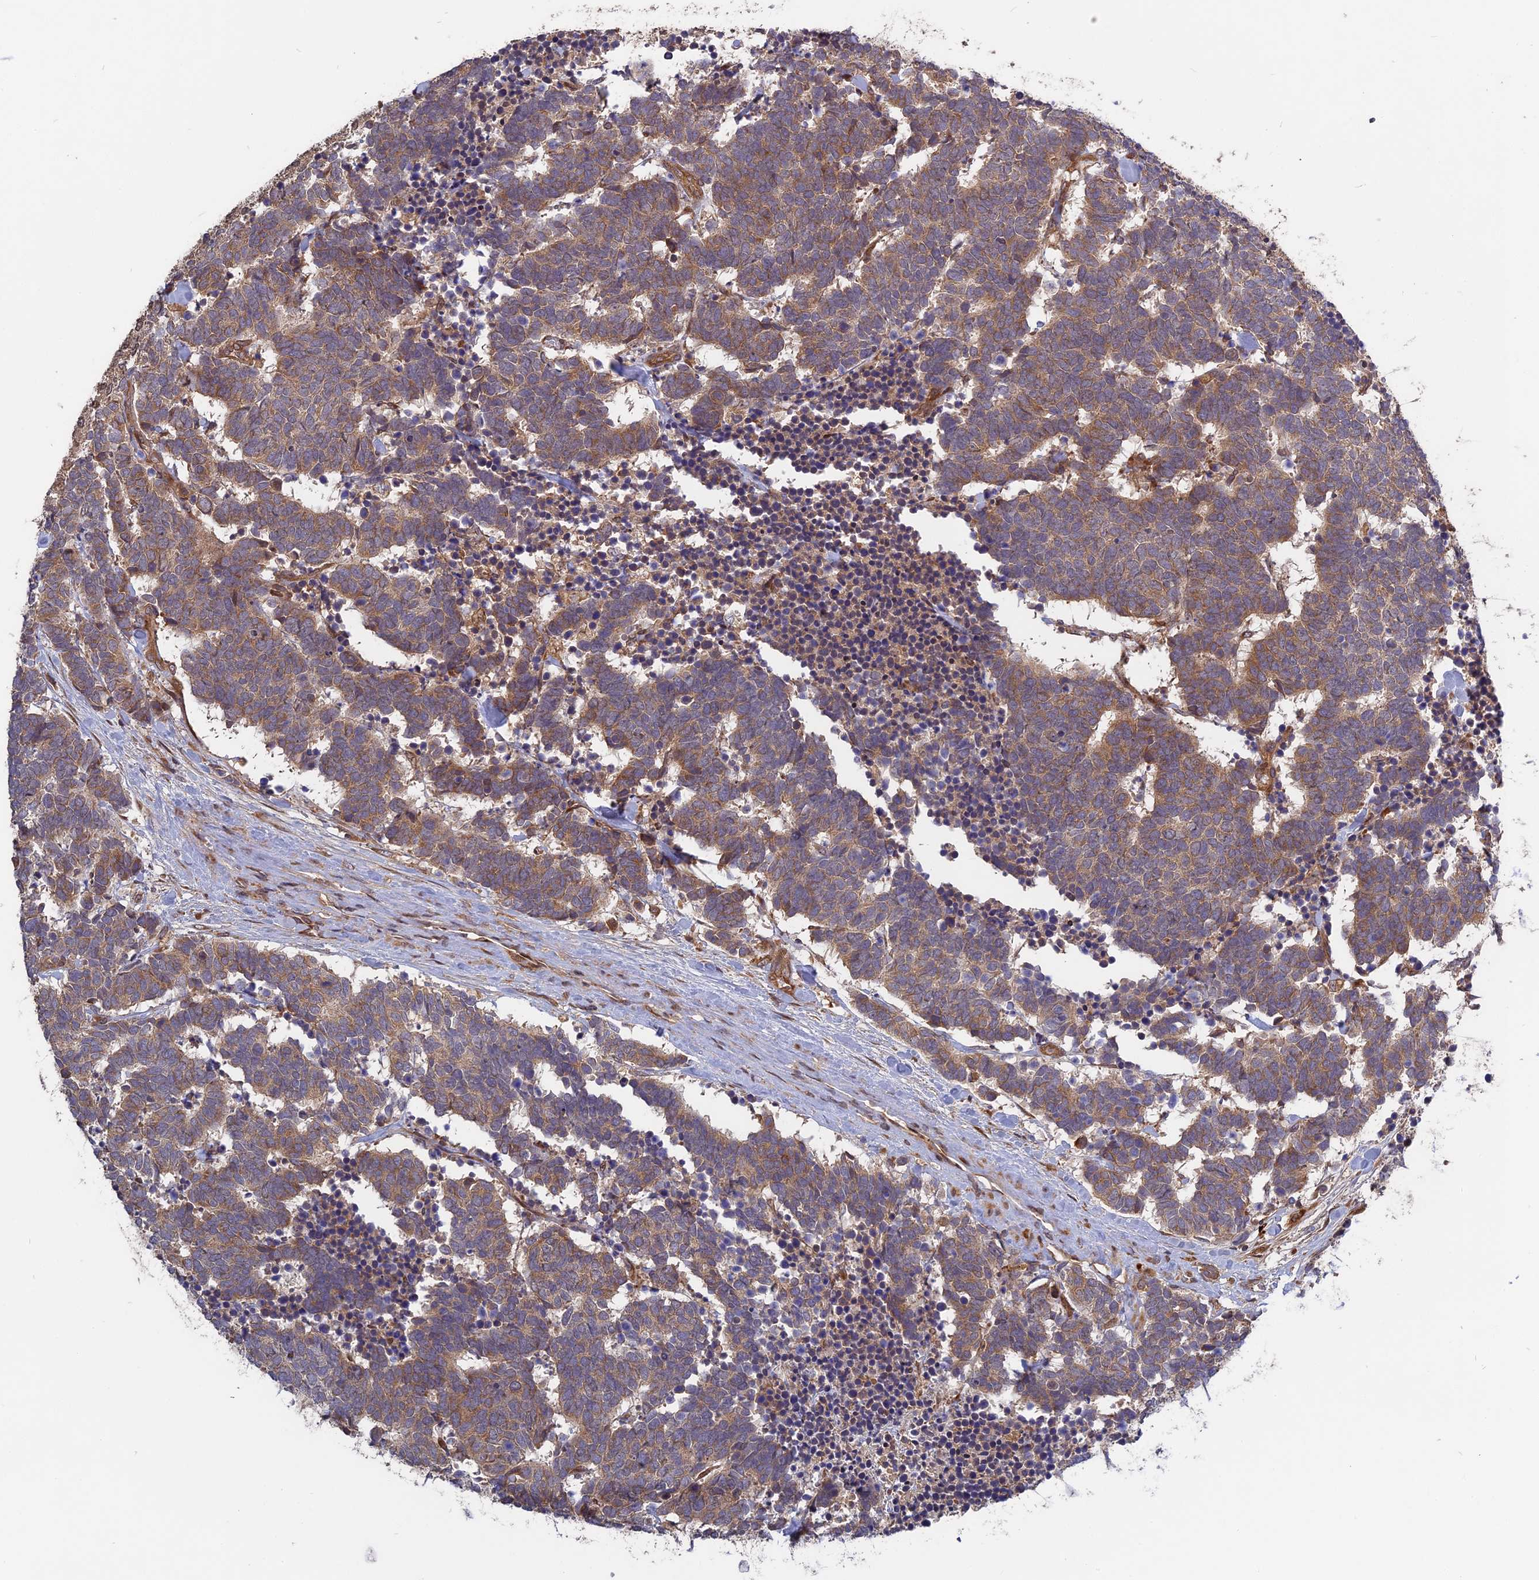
{"staining": {"intensity": "weak", "quantity": ">75%", "location": "cytoplasmic/membranous"}, "tissue": "carcinoid", "cell_type": "Tumor cells", "image_type": "cancer", "snomed": [{"axis": "morphology", "description": "Carcinoma, NOS"}, {"axis": "morphology", "description": "Carcinoid, malignant, NOS"}, {"axis": "topography", "description": "Urinary bladder"}], "caption": "Immunohistochemistry (DAB) staining of human carcinoma displays weak cytoplasmic/membranous protein positivity in approximately >75% of tumor cells.", "gene": "TMUB2", "patient": {"sex": "male", "age": 57}}